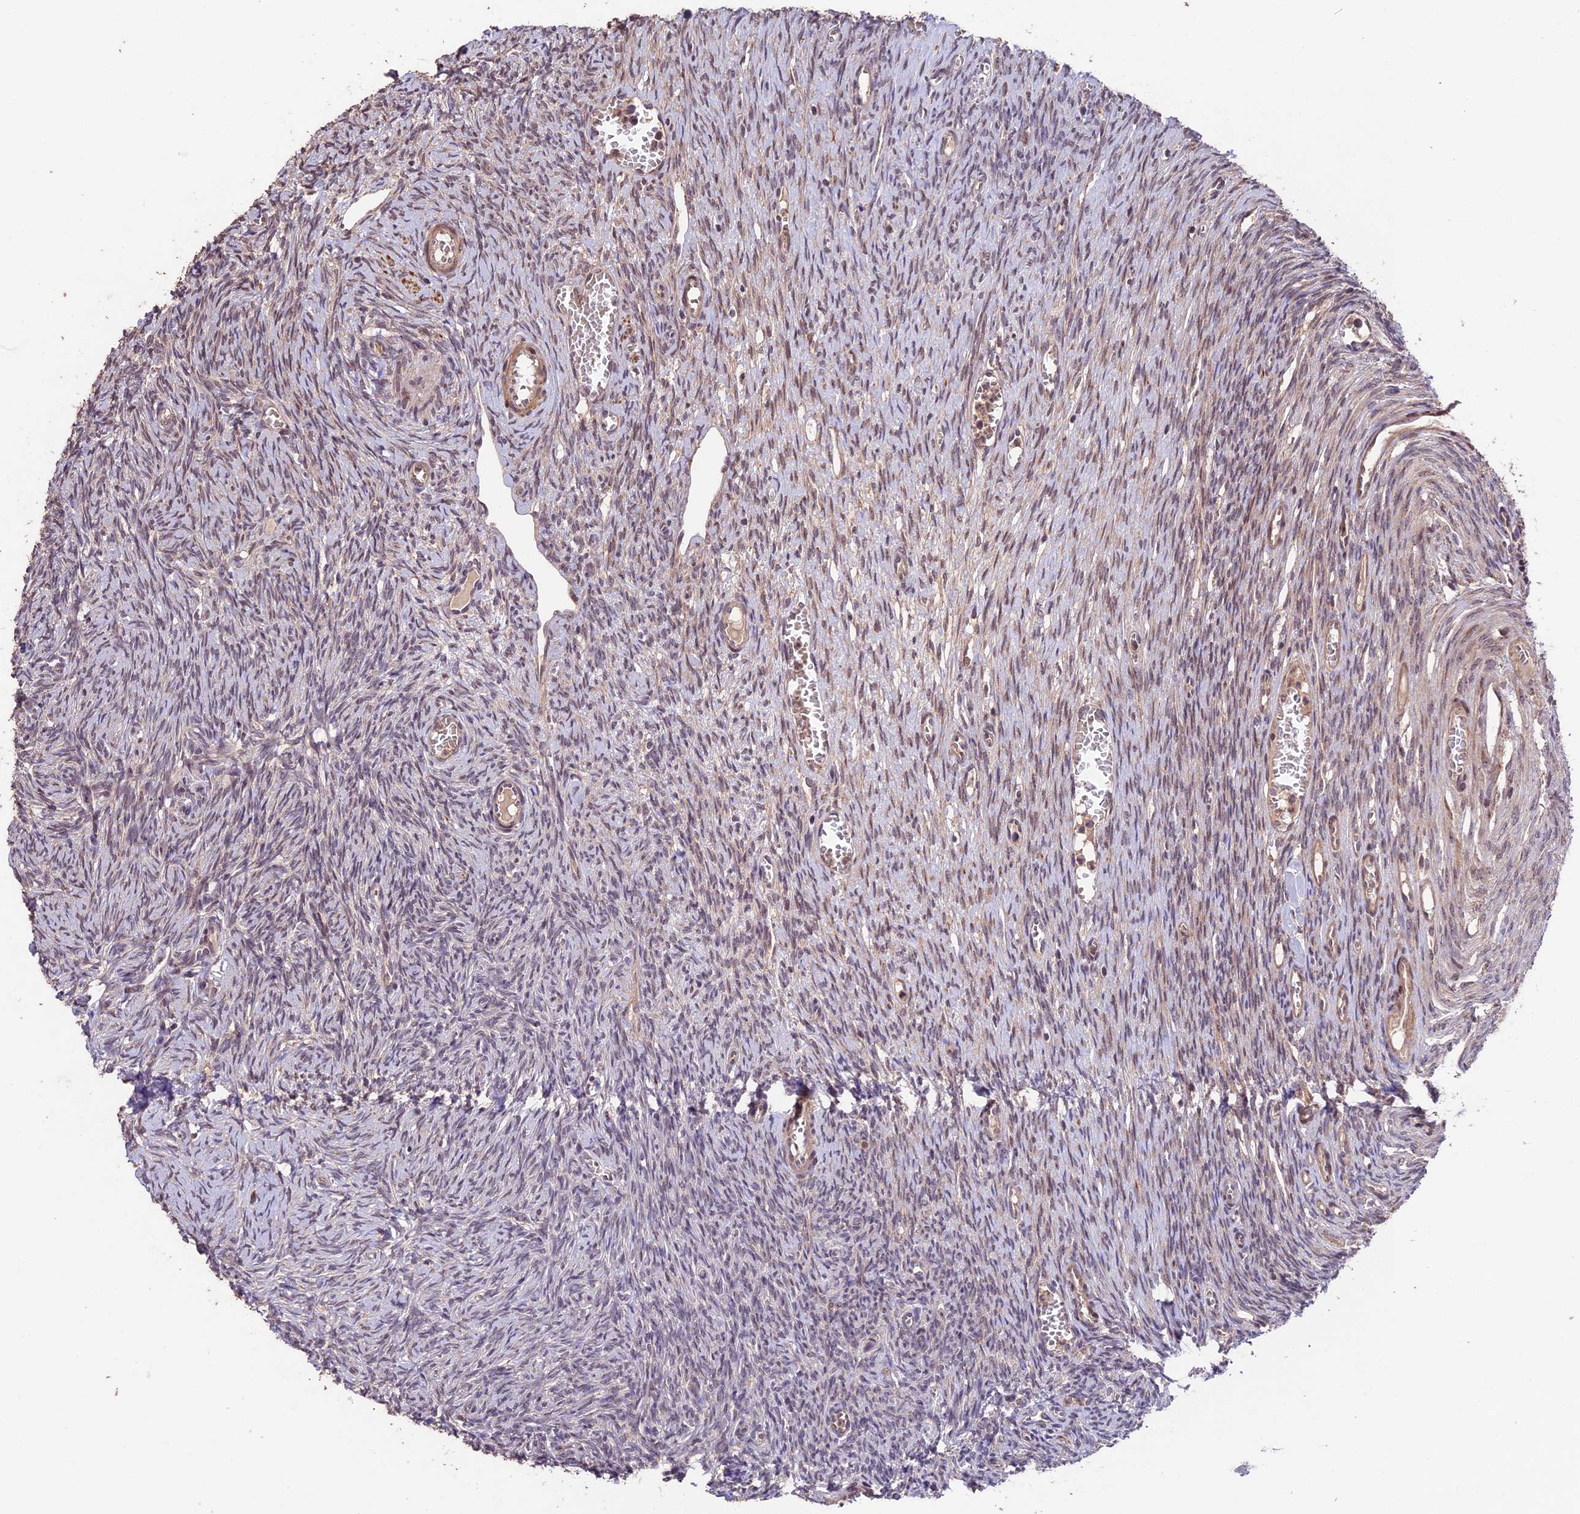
{"staining": {"intensity": "negative", "quantity": "none", "location": "none"}, "tissue": "ovary", "cell_type": "Ovarian stroma cells", "image_type": "normal", "snomed": [{"axis": "morphology", "description": "Normal tissue, NOS"}, {"axis": "topography", "description": "Ovary"}], "caption": "High power microscopy photomicrograph of an IHC photomicrograph of unremarkable ovary, revealing no significant positivity in ovarian stroma cells. (Brightfield microscopy of DAB immunohistochemistry at high magnification).", "gene": "GNB5", "patient": {"sex": "female", "age": 44}}